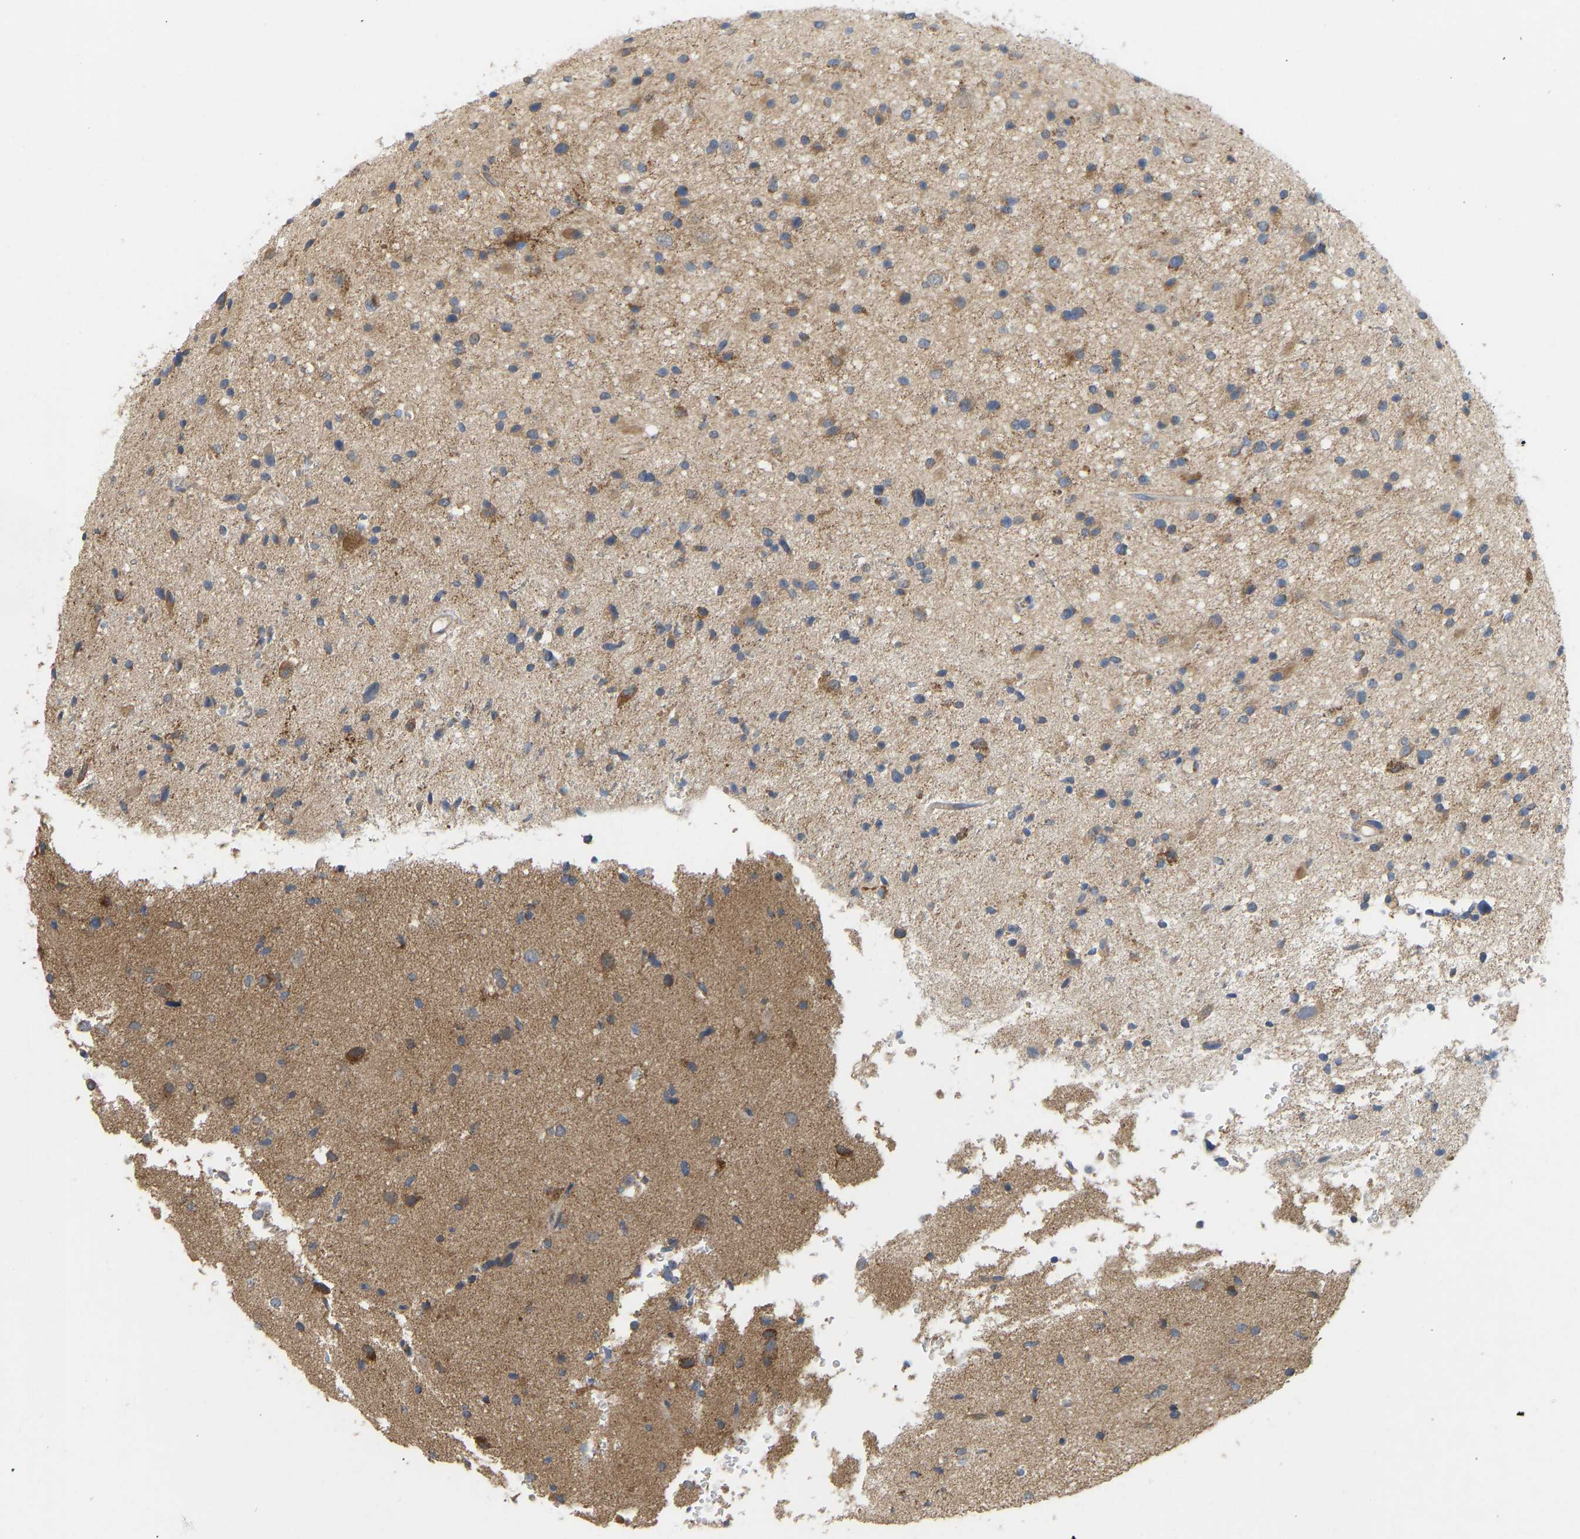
{"staining": {"intensity": "moderate", "quantity": "25%-75%", "location": "cytoplasmic/membranous"}, "tissue": "glioma", "cell_type": "Tumor cells", "image_type": "cancer", "snomed": [{"axis": "morphology", "description": "Glioma, malignant, High grade"}, {"axis": "topography", "description": "Brain"}], "caption": "Approximately 25%-75% of tumor cells in human glioma exhibit moderate cytoplasmic/membranous protein expression as visualized by brown immunohistochemical staining.", "gene": "HACD2", "patient": {"sex": "male", "age": 33}}